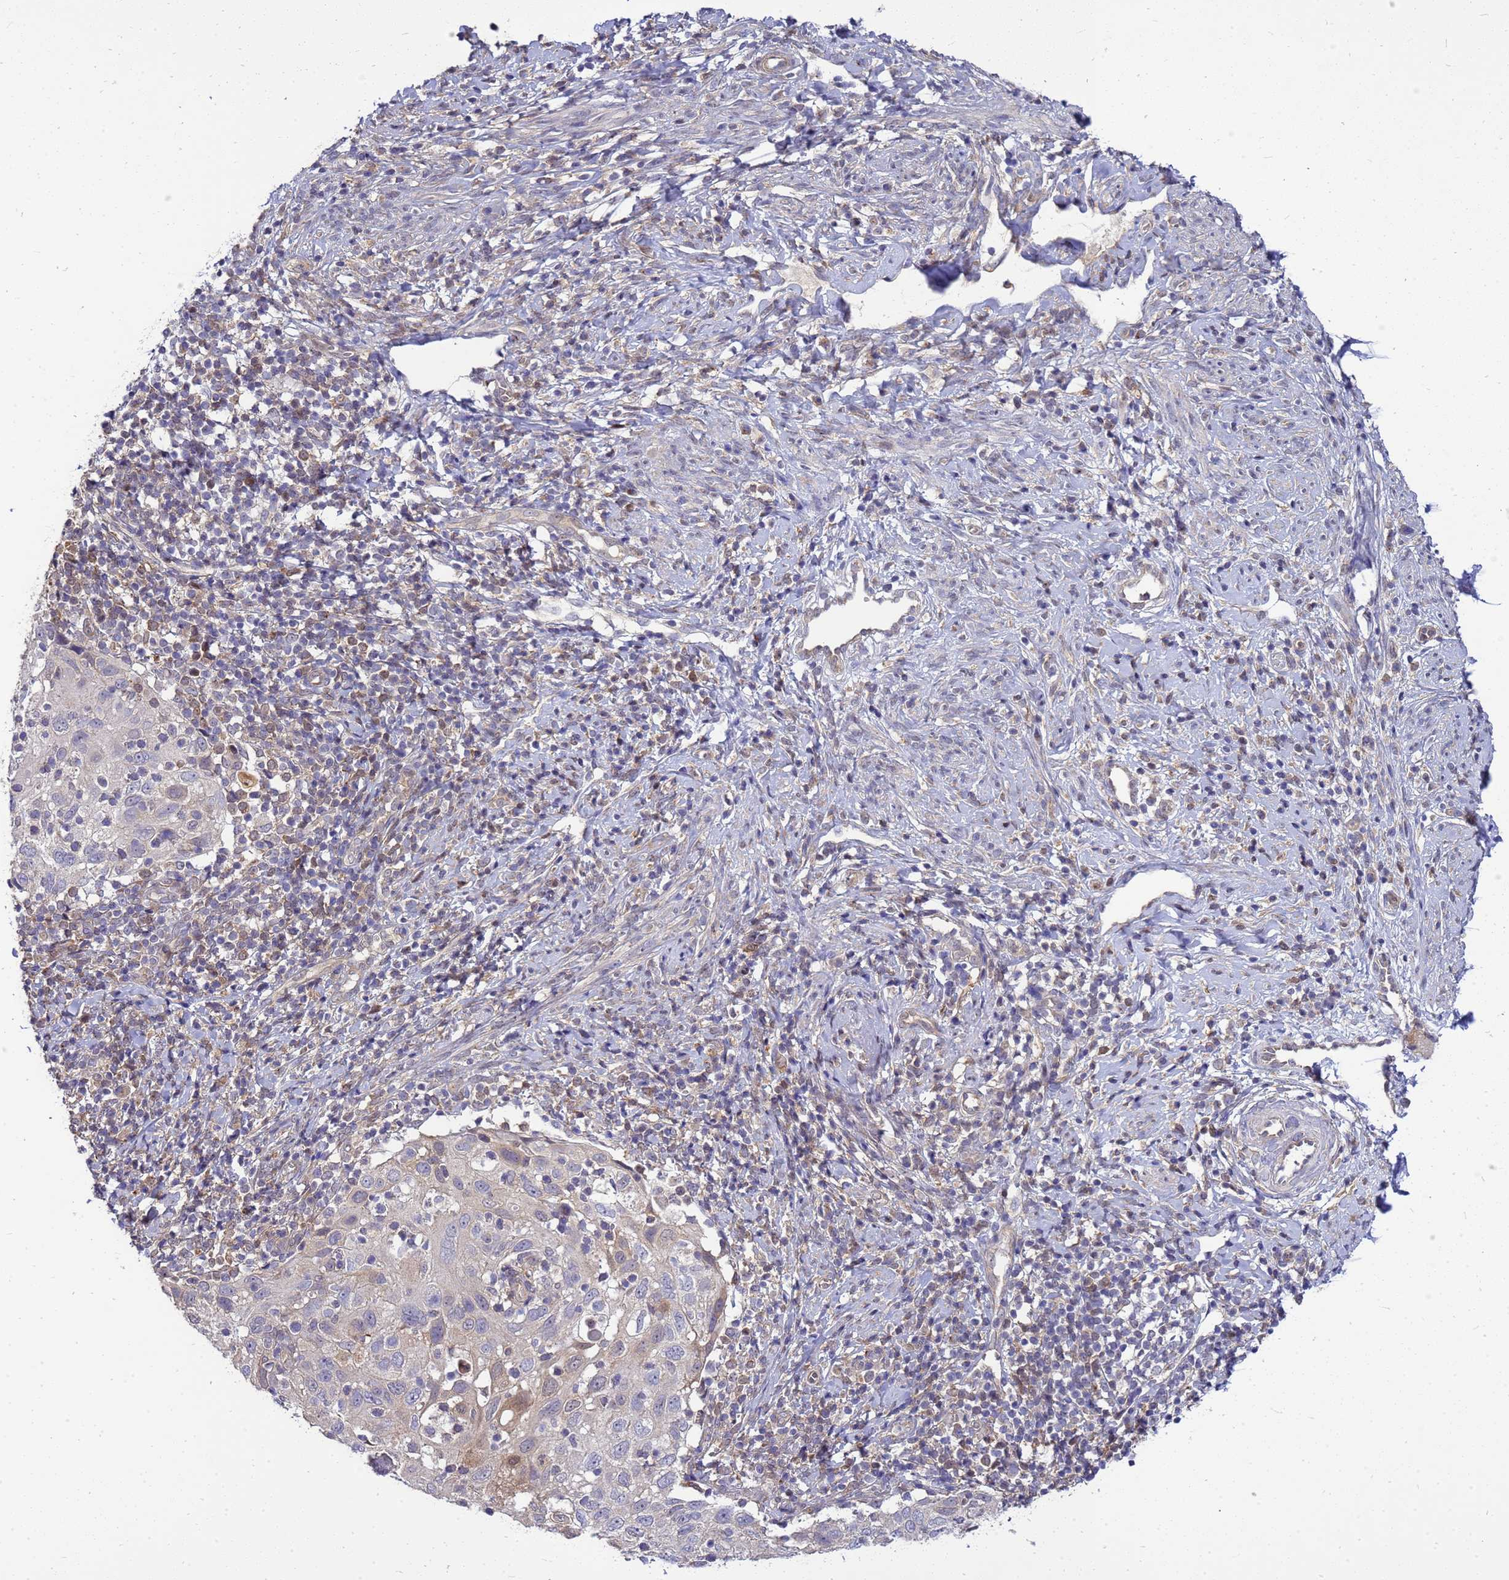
{"staining": {"intensity": "negative", "quantity": "none", "location": "none"}, "tissue": "cervical cancer", "cell_type": "Tumor cells", "image_type": "cancer", "snomed": [{"axis": "morphology", "description": "Squamous cell carcinoma, NOS"}, {"axis": "topography", "description": "Cervix"}], "caption": "Cervical squamous cell carcinoma stained for a protein using immunohistochemistry displays no staining tumor cells.", "gene": "EIF4EBP3", "patient": {"sex": "female", "age": 70}}